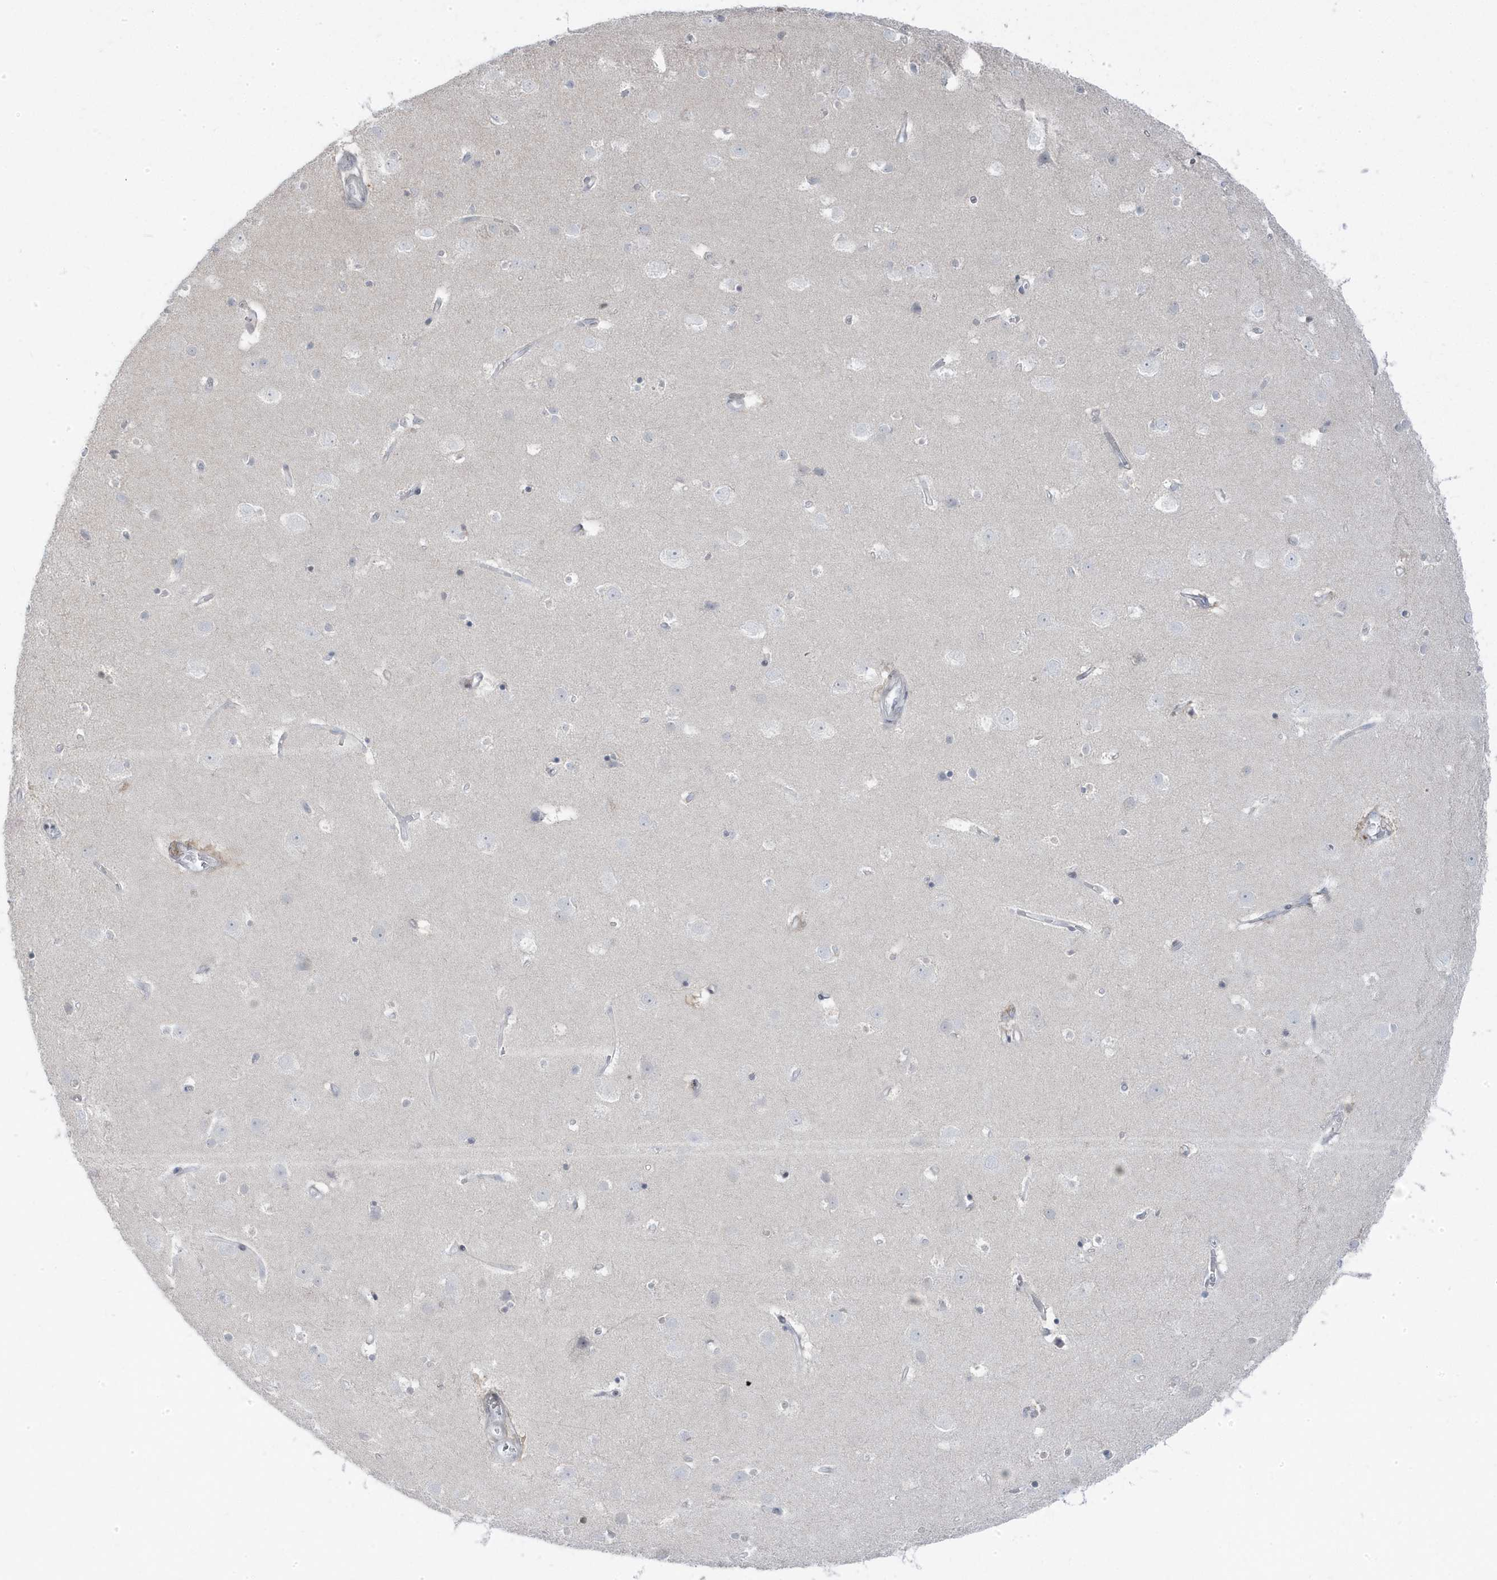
{"staining": {"intensity": "negative", "quantity": "none", "location": "none"}, "tissue": "cerebral cortex", "cell_type": "Endothelial cells", "image_type": "normal", "snomed": [{"axis": "morphology", "description": "Normal tissue, NOS"}, {"axis": "topography", "description": "Cerebral cortex"}], "caption": "An immunohistochemistry histopathology image of unremarkable cerebral cortex is shown. There is no staining in endothelial cells of cerebral cortex.", "gene": "TSEN15", "patient": {"sex": "male", "age": 54}}